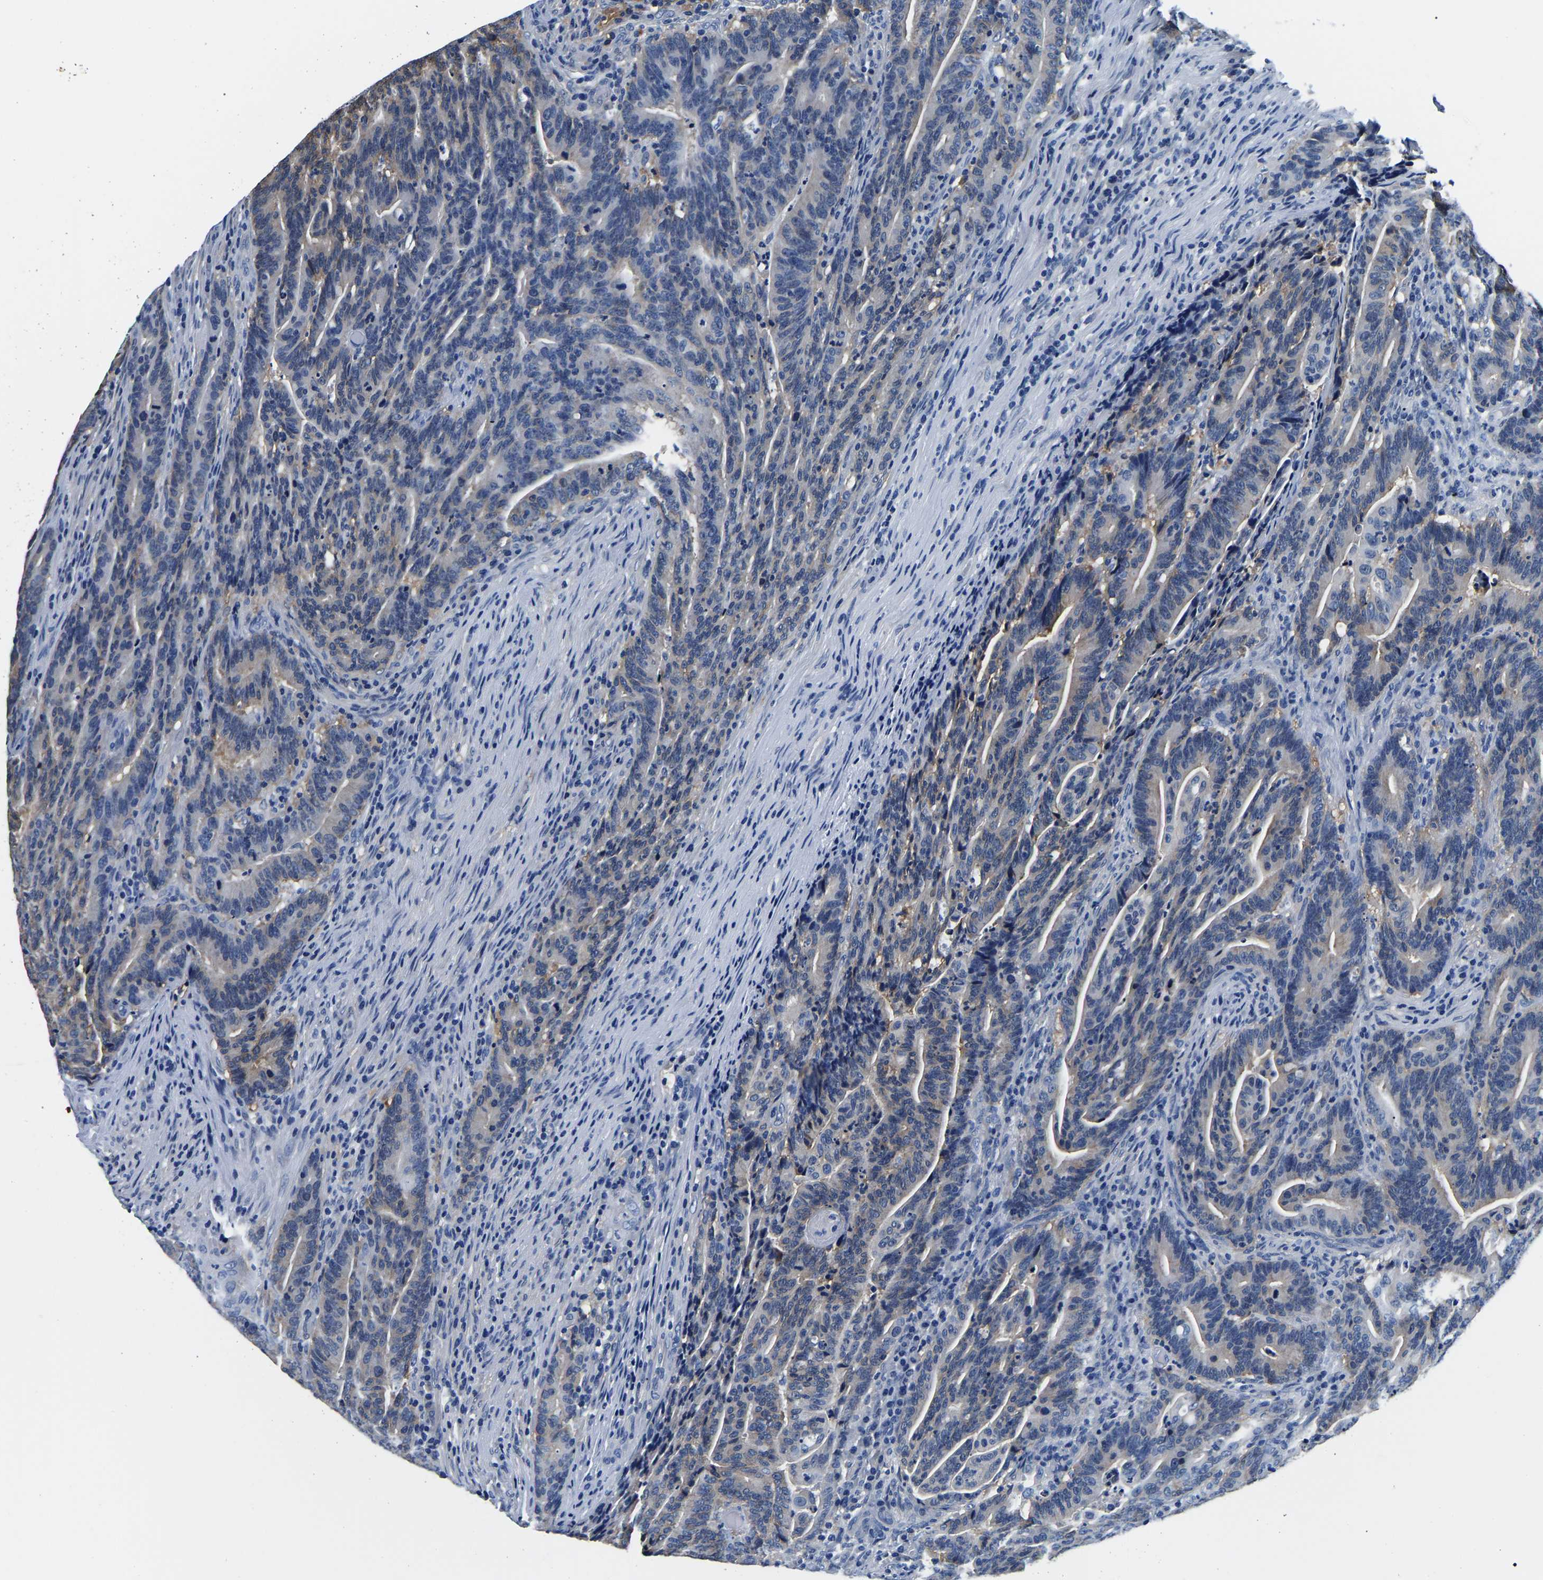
{"staining": {"intensity": "weak", "quantity": "<25%", "location": "cytoplasmic/membranous"}, "tissue": "colorectal cancer", "cell_type": "Tumor cells", "image_type": "cancer", "snomed": [{"axis": "morphology", "description": "Adenocarcinoma, NOS"}, {"axis": "topography", "description": "Colon"}], "caption": "The immunohistochemistry histopathology image has no significant positivity in tumor cells of colorectal adenocarcinoma tissue. The staining is performed using DAB brown chromogen with nuclei counter-stained in using hematoxylin.", "gene": "ACO1", "patient": {"sex": "female", "age": 66}}